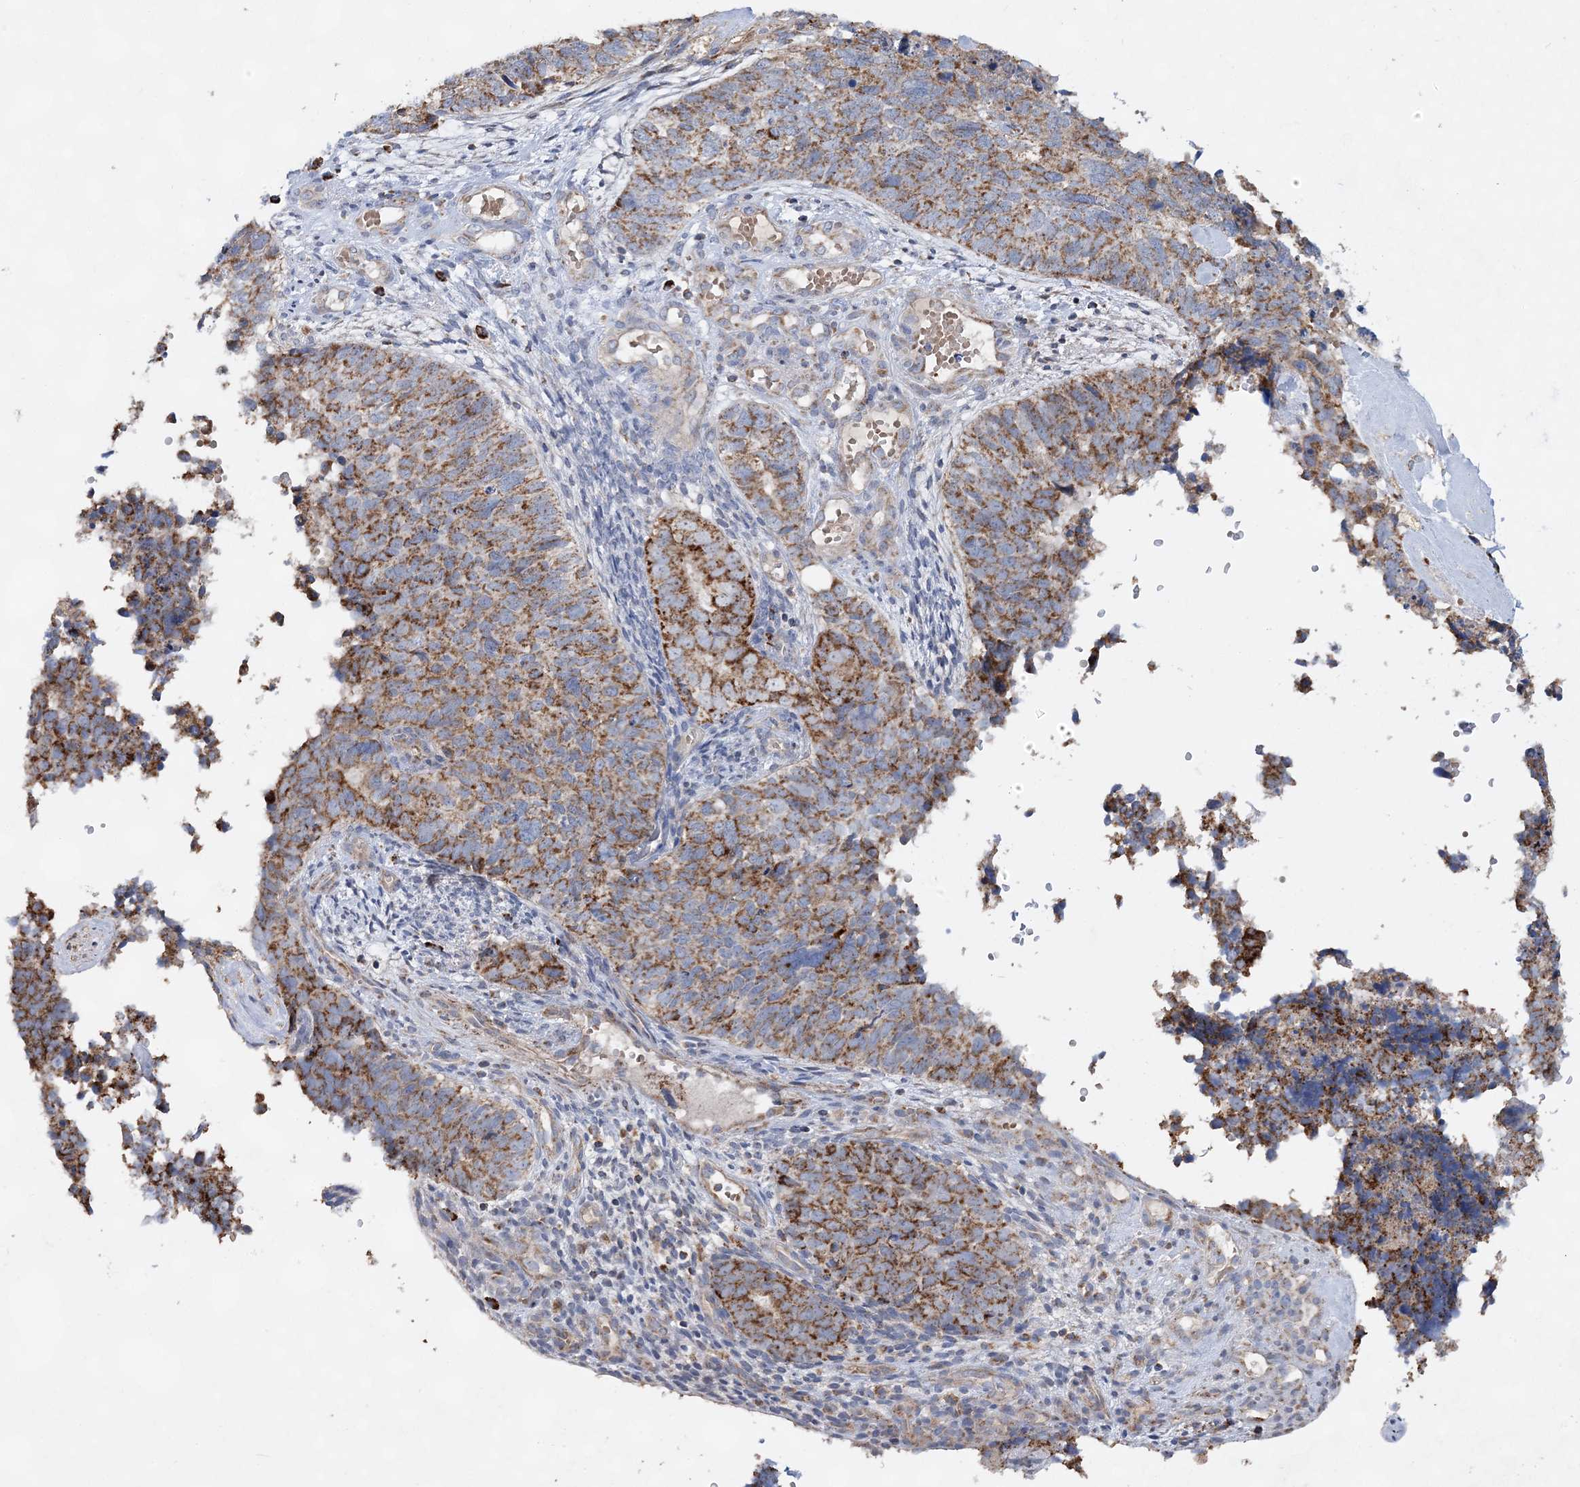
{"staining": {"intensity": "moderate", "quantity": "25%-75%", "location": "cytoplasmic/membranous"}, "tissue": "cervical cancer", "cell_type": "Tumor cells", "image_type": "cancer", "snomed": [{"axis": "morphology", "description": "Squamous cell carcinoma, NOS"}, {"axis": "topography", "description": "Cervix"}], "caption": "About 25%-75% of tumor cells in squamous cell carcinoma (cervical) show moderate cytoplasmic/membranous protein staining as visualized by brown immunohistochemical staining.", "gene": "TRAPPC13", "patient": {"sex": "female", "age": 63}}